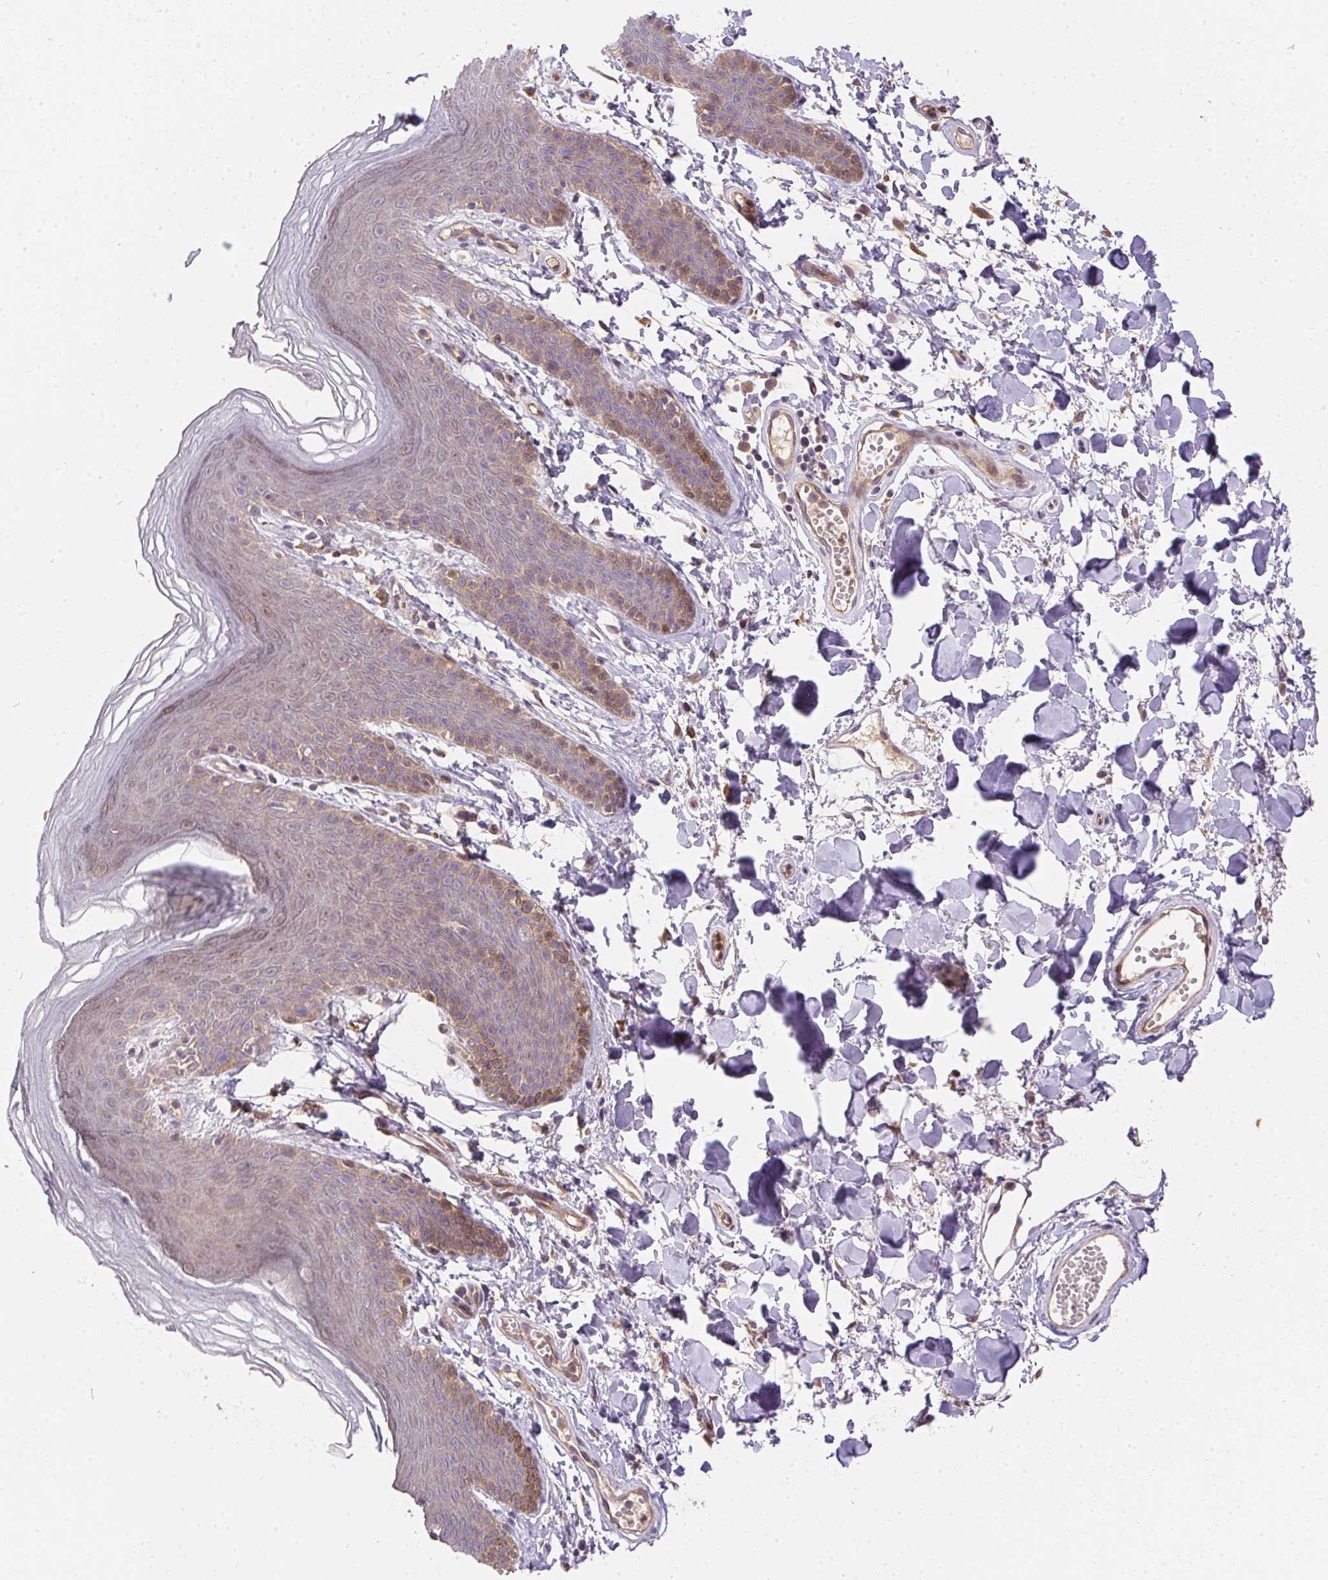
{"staining": {"intensity": "weak", "quantity": "<25%", "location": "nuclear"}, "tissue": "skin", "cell_type": "Epidermal cells", "image_type": "normal", "snomed": [{"axis": "morphology", "description": "Normal tissue, NOS"}, {"axis": "topography", "description": "Anal"}], "caption": "This is a photomicrograph of IHC staining of normal skin, which shows no expression in epidermal cells.", "gene": "NUDT16", "patient": {"sex": "male", "age": 53}}